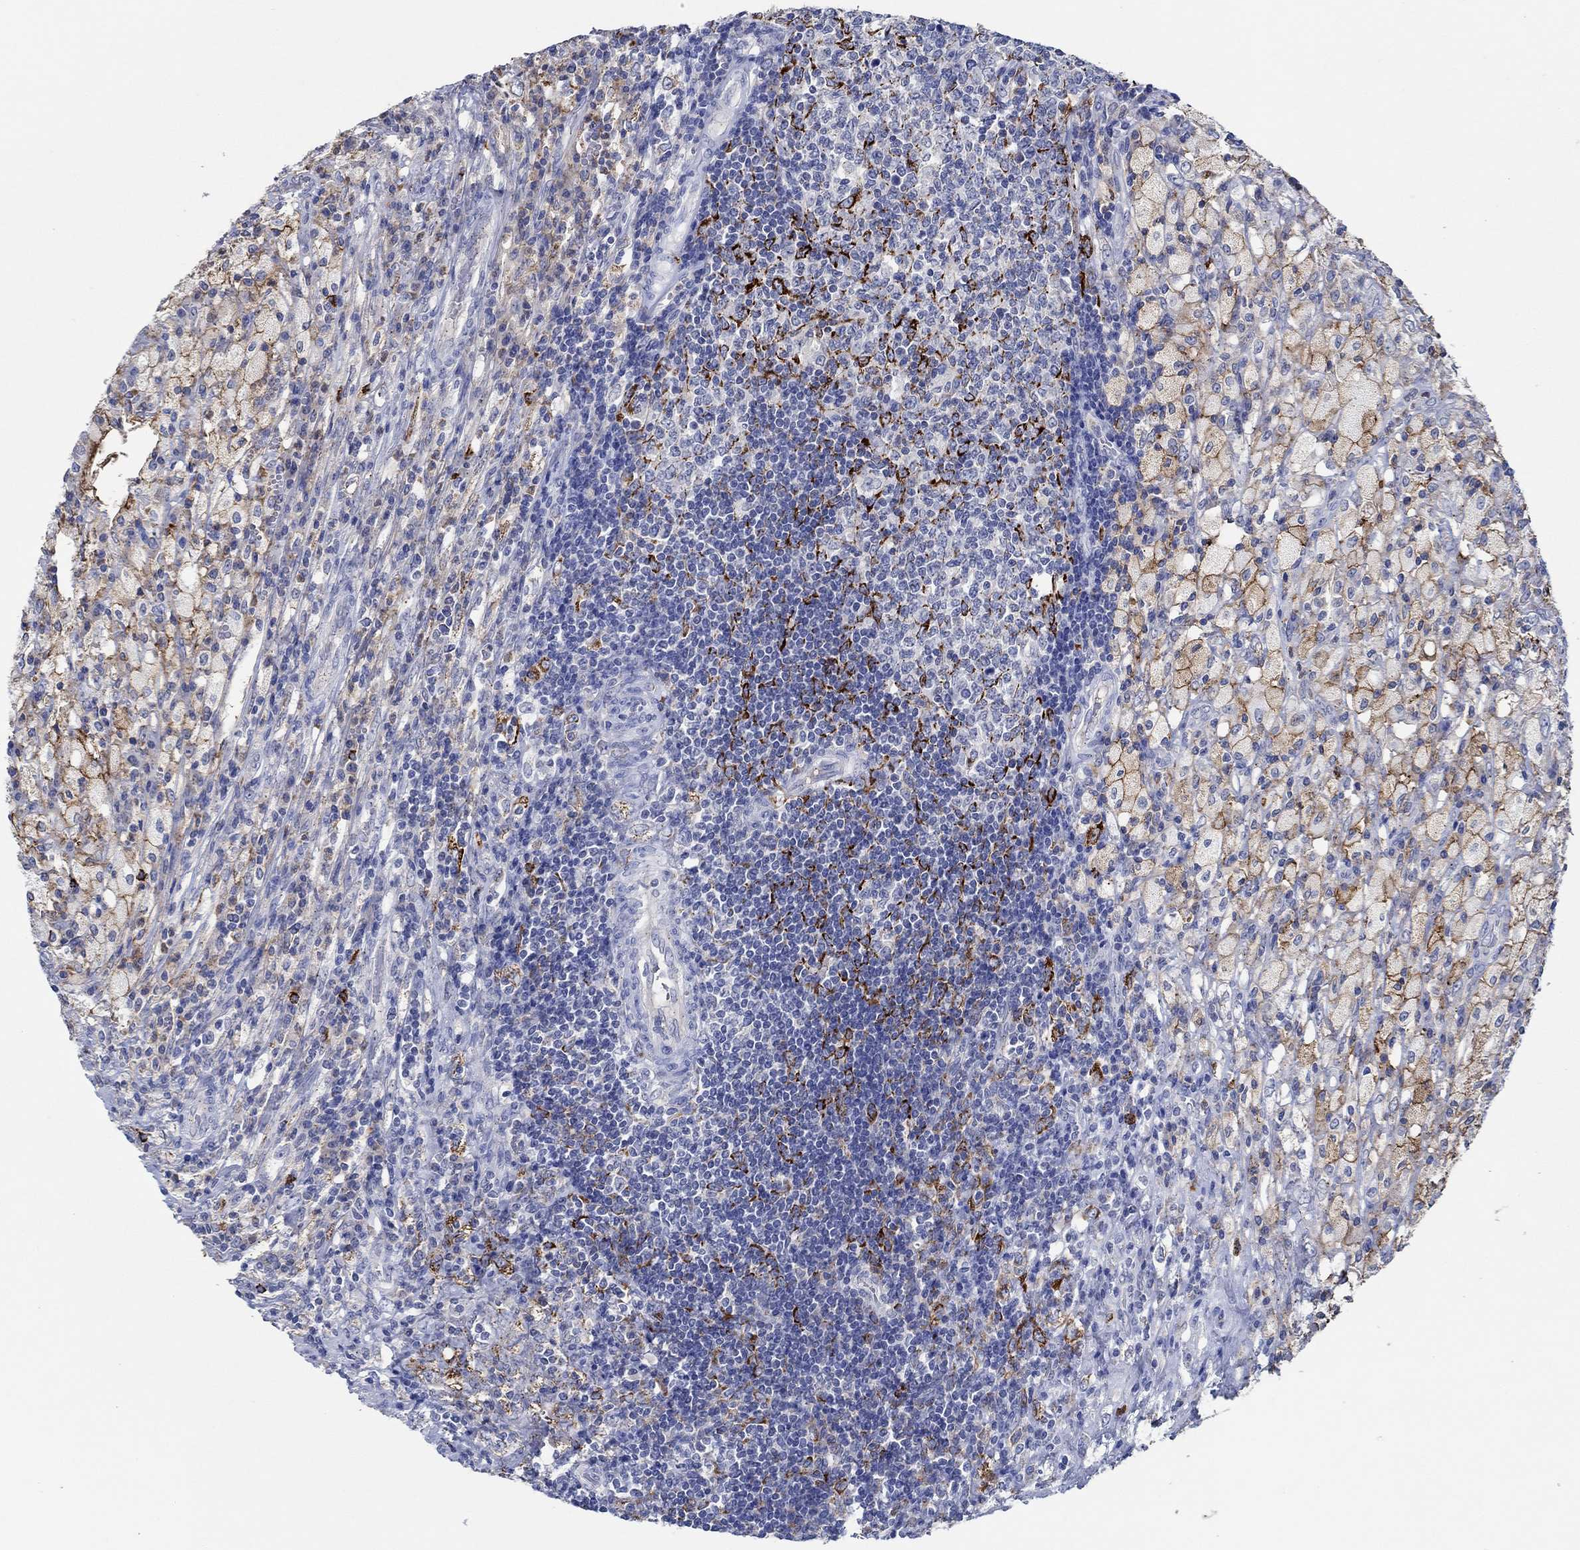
{"staining": {"intensity": "moderate", "quantity": "25%-75%", "location": "cytoplasmic/membranous"}, "tissue": "testis cancer", "cell_type": "Tumor cells", "image_type": "cancer", "snomed": [{"axis": "morphology", "description": "Necrosis, NOS"}, {"axis": "morphology", "description": "Carcinoma, Embryonal, NOS"}, {"axis": "topography", "description": "Testis"}], "caption": "Testis embryonal carcinoma stained with a protein marker shows moderate staining in tumor cells.", "gene": "CPM", "patient": {"sex": "male", "age": 19}}